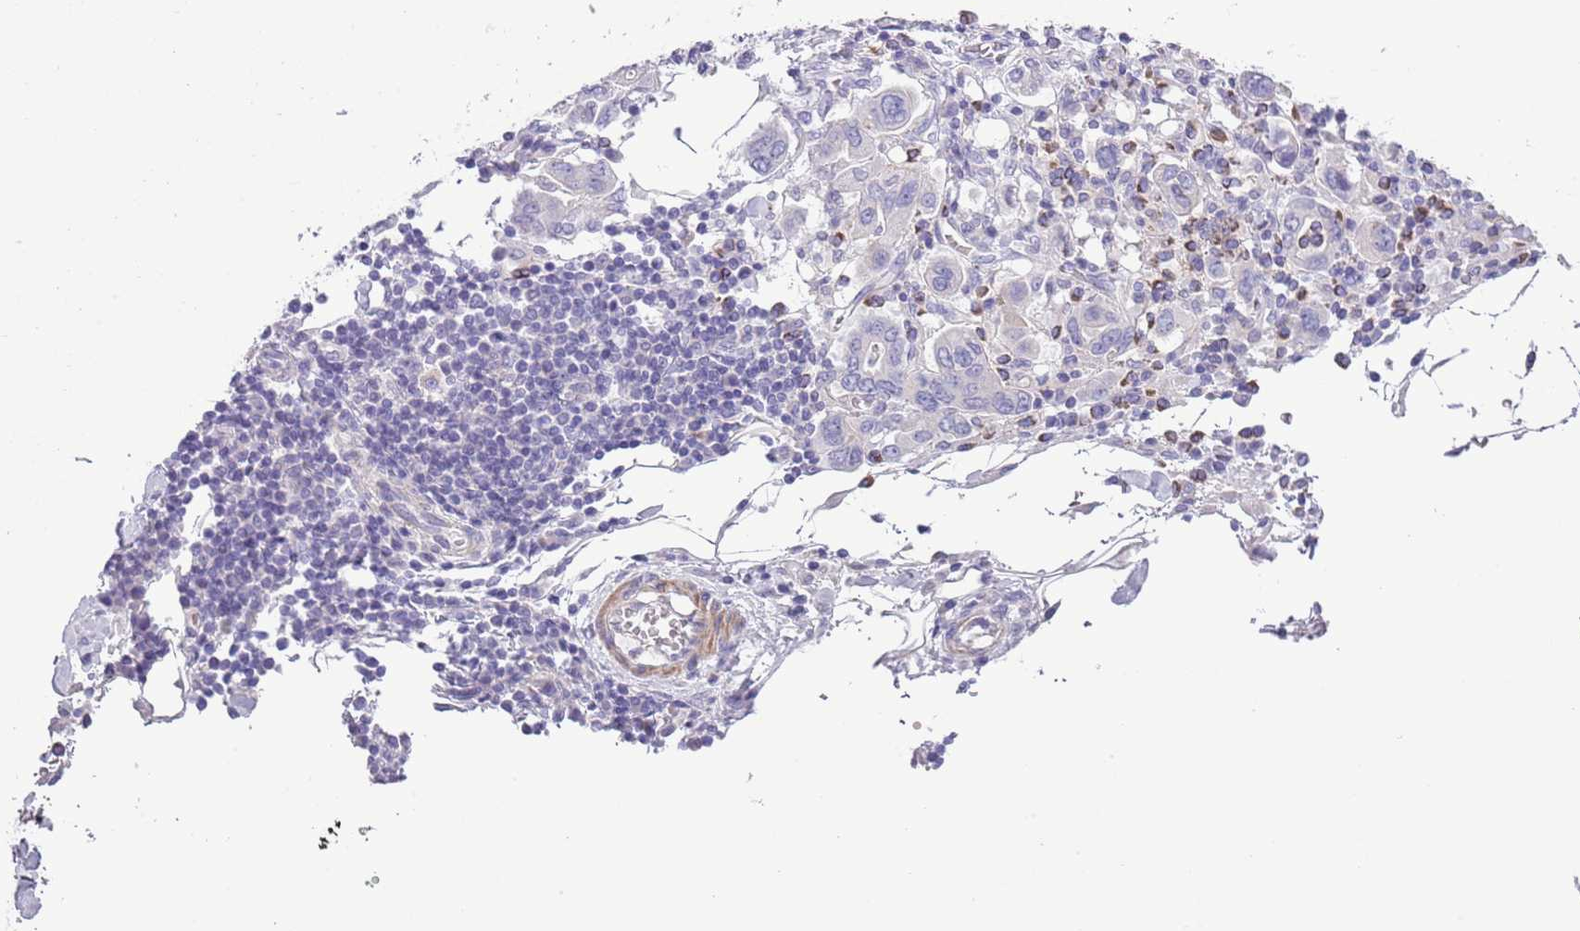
{"staining": {"intensity": "negative", "quantity": "none", "location": "none"}, "tissue": "stomach cancer", "cell_type": "Tumor cells", "image_type": "cancer", "snomed": [{"axis": "morphology", "description": "Adenocarcinoma, NOS"}, {"axis": "topography", "description": "Stomach, upper"}, {"axis": "topography", "description": "Stomach"}], "caption": "Tumor cells are negative for brown protein staining in stomach cancer (adenocarcinoma).", "gene": "OR6M1", "patient": {"sex": "male", "age": 62}}